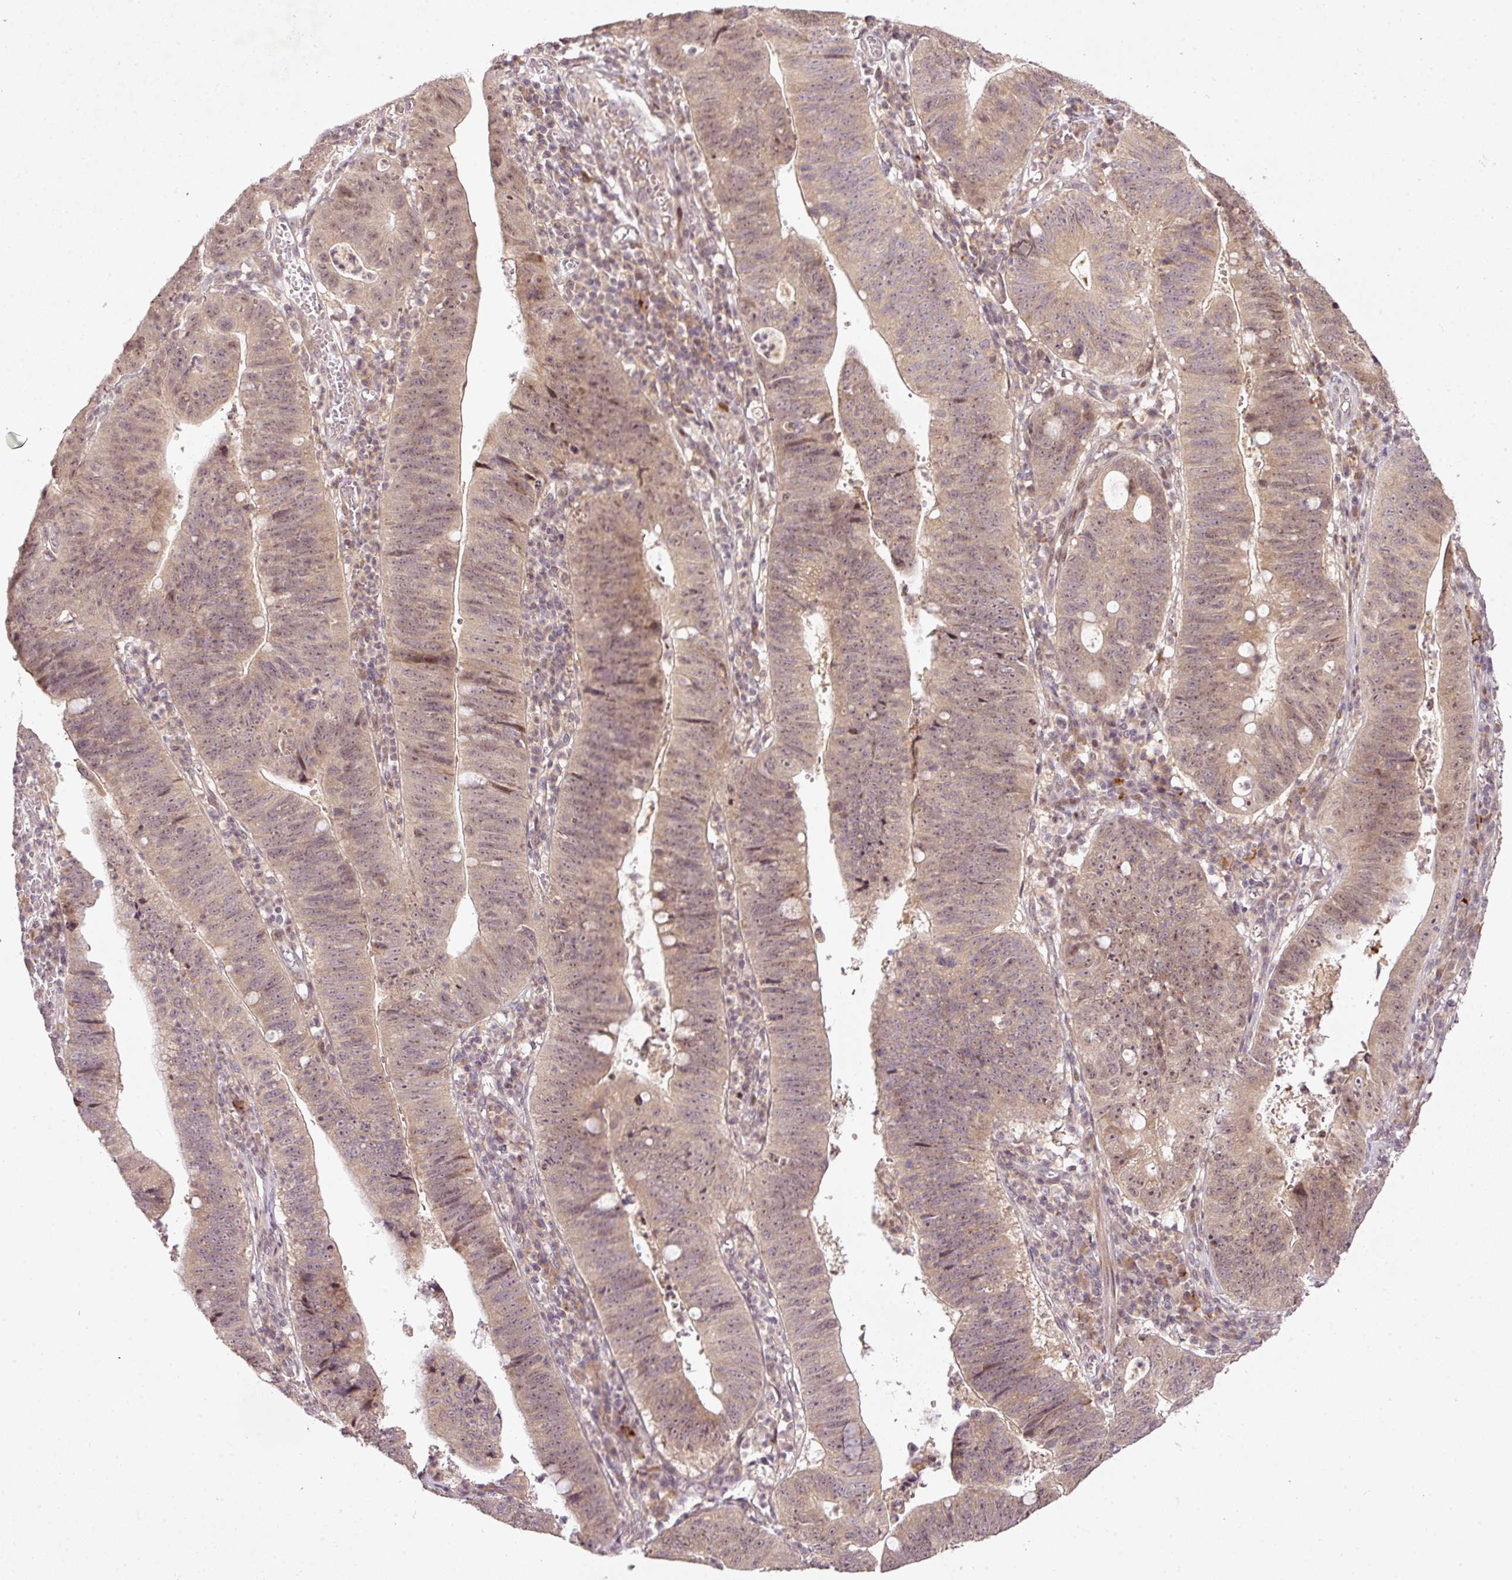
{"staining": {"intensity": "weak", "quantity": ">75%", "location": "cytoplasmic/membranous,nuclear"}, "tissue": "stomach cancer", "cell_type": "Tumor cells", "image_type": "cancer", "snomed": [{"axis": "morphology", "description": "Adenocarcinoma, NOS"}, {"axis": "topography", "description": "Stomach"}], "caption": "Immunohistochemical staining of human stomach cancer (adenocarcinoma) exhibits weak cytoplasmic/membranous and nuclear protein staining in approximately >75% of tumor cells.", "gene": "PCDHB1", "patient": {"sex": "male", "age": 59}}